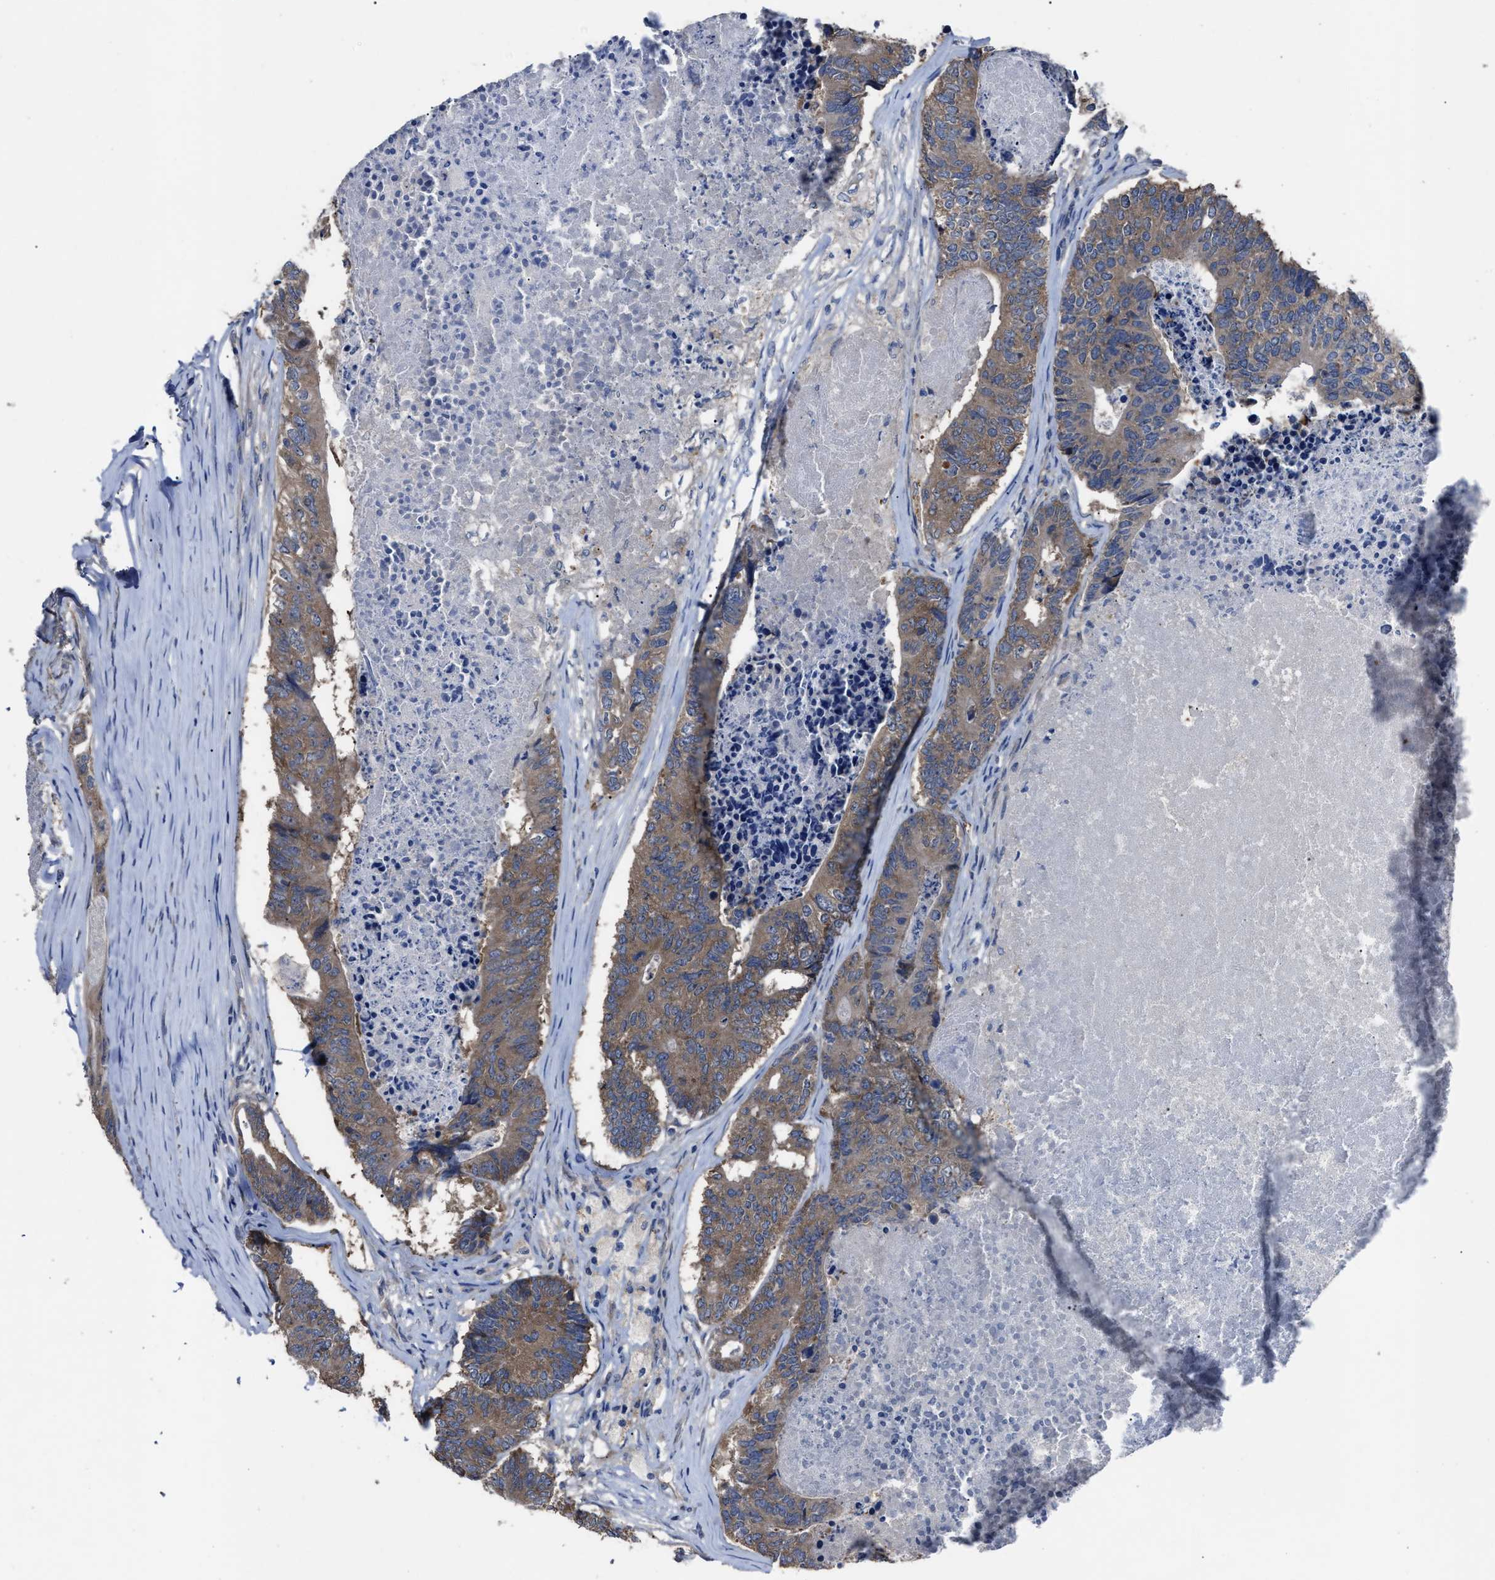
{"staining": {"intensity": "weak", "quantity": ">75%", "location": "cytoplasmic/membranous"}, "tissue": "colorectal cancer", "cell_type": "Tumor cells", "image_type": "cancer", "snomed": [{"axis": "morphology", "description": "Adenocarcinoma, NOS"}, {"axis": "topography", "description": "Colon"}], "caption": "Adenocarcinoma (colorectal) stained for a protein (brown) exhibits weak cytoplasmic/membranous positive expression in about >75% of tumor cells.", "gene": "UPF1", "patient": {"sex": "female", "age": 67}}